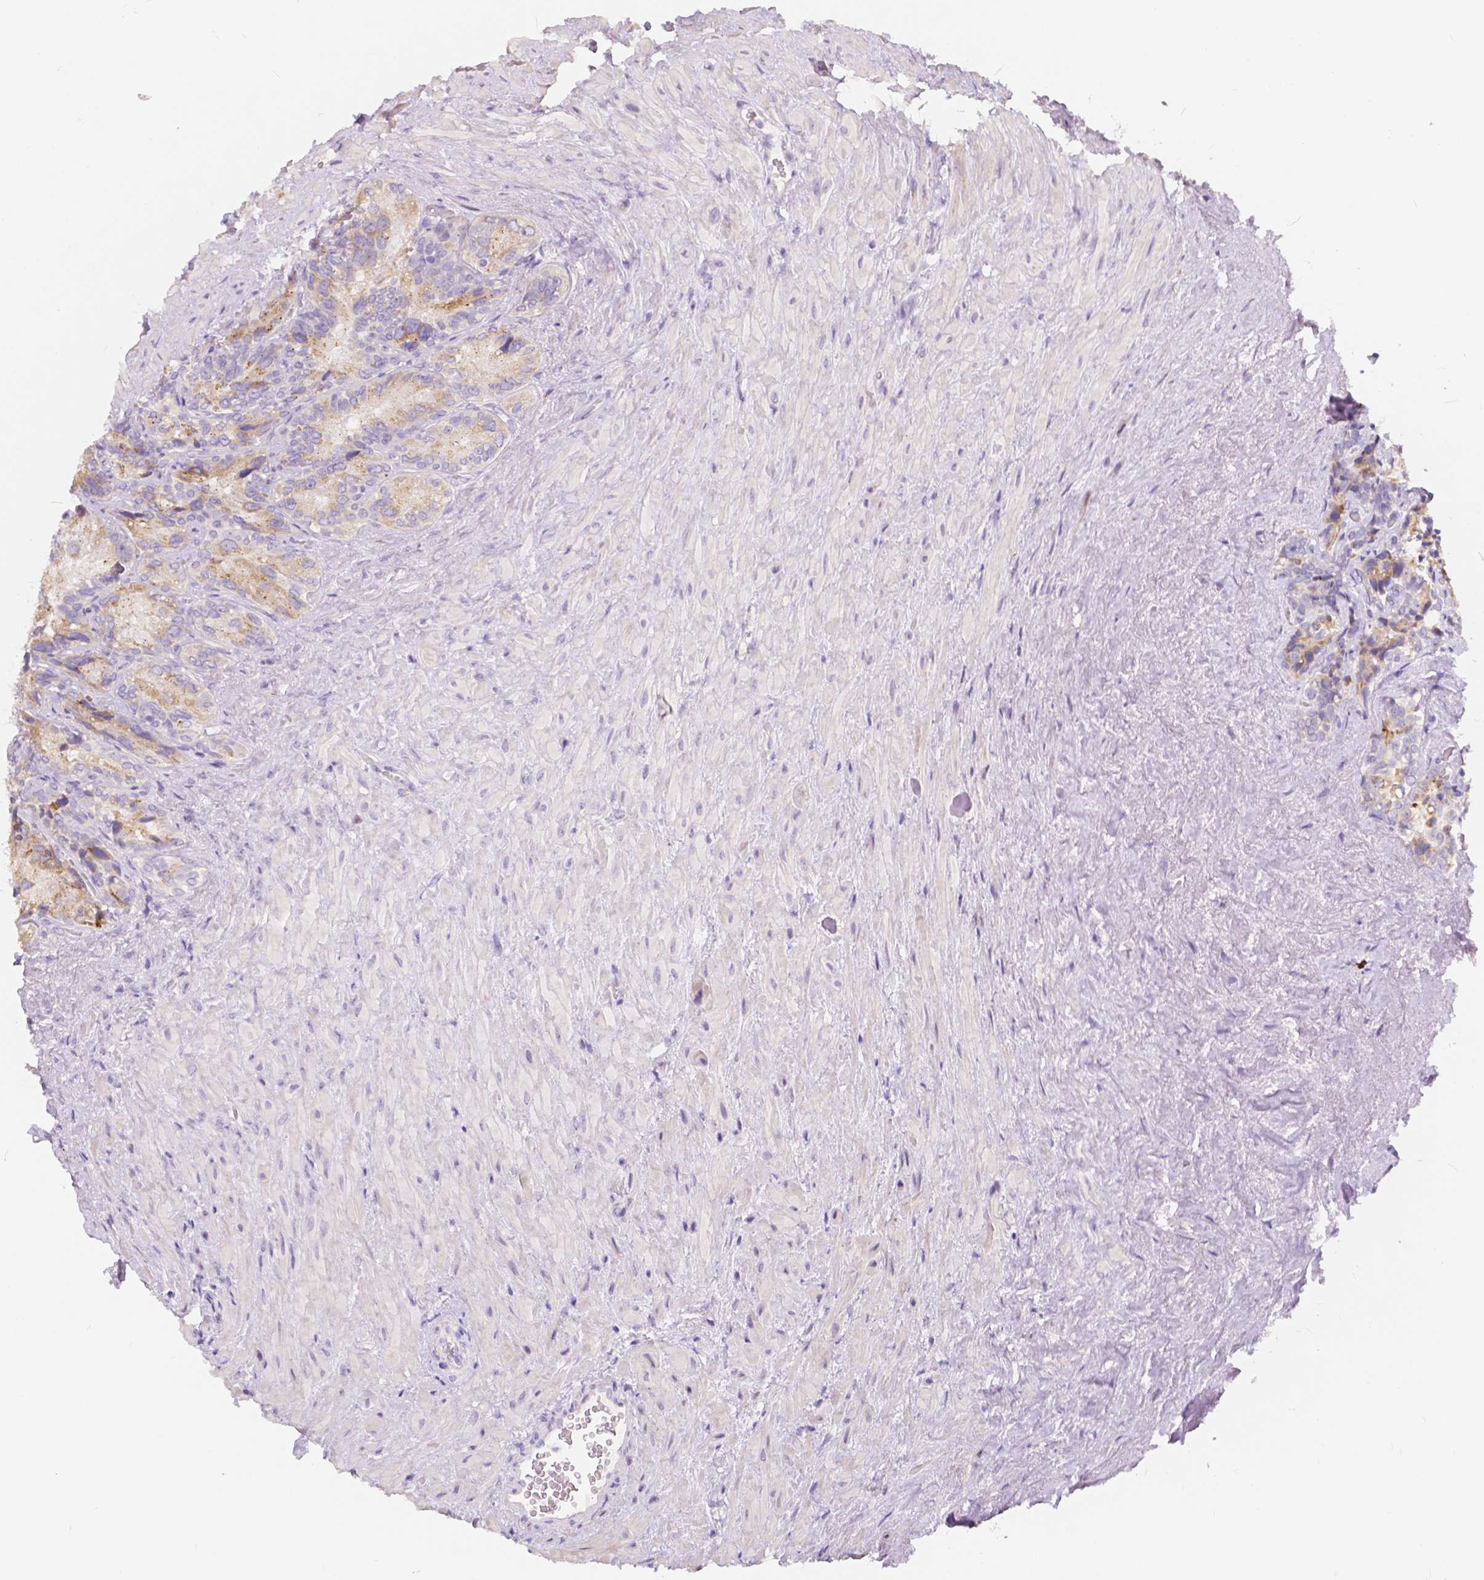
{"staining": {"intensity": "weak", "quantity": "25%-75%", "location": "cytoplasmic/membranous"}, "tissue": "seminal vesicle", "cell_type": "Glandular cells", "image_type": "normal", "snomed": [{"axis": "morphology", "description": "Normal tissue, NOS"}, {"axis": "topography", "description": "Seminal veicle"}], "caption": "Protein analysis of benign seminal vesicle displays weak cytoplasmic/membranous positivity in approximately 25%-75% of glandular cells. The protein of interest is stained brown, and the nuclei are stained in blue (DAB (3,3'-diaminobenzidine) IHC with brightfield microscopy, high magnification).", "gene": "RNF186", "patient": {"sex": "male", "age": 69}}